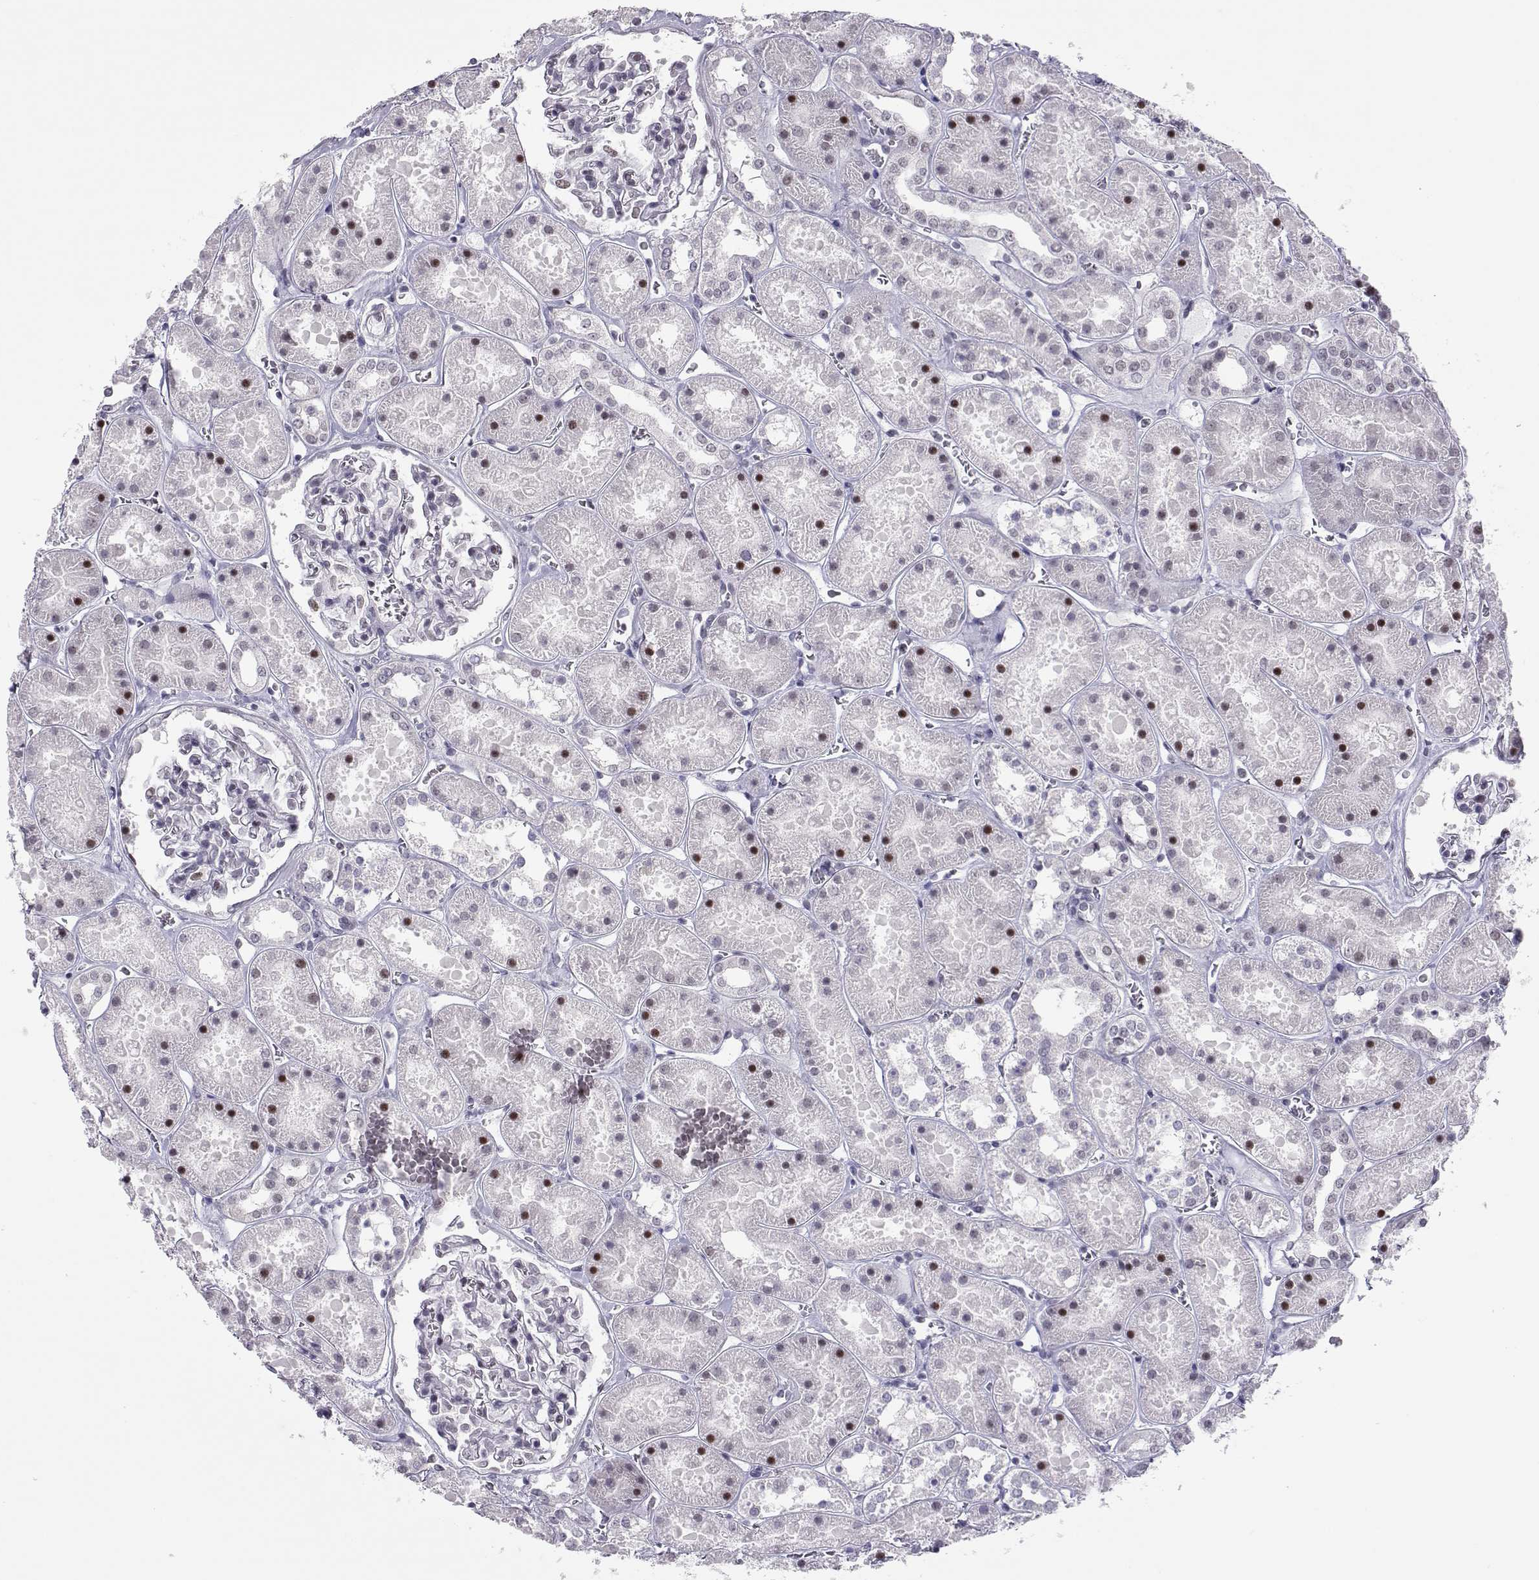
{"staining": {"intensity": "negative", "quantity": "none", "location": "none"}, "tissue": "kidney", "cell_type": "Cells in glomeruli", "image_type": "normal", "snomed": [{"axis": "morphology", "description": "Normal tissue, NOS"}, {"axis": "topography", "description": "Kidney"}], "caption": "Protein analysis of normal kidney reveals no significant expression in cells in glomeruli. (DAB (3,3'-diaminobenzidine) immunohistochemistry (IHC) with hematoxylin counter stain).", "gene": "SIX6", "patient": {"sex": "female", "age": 41}}